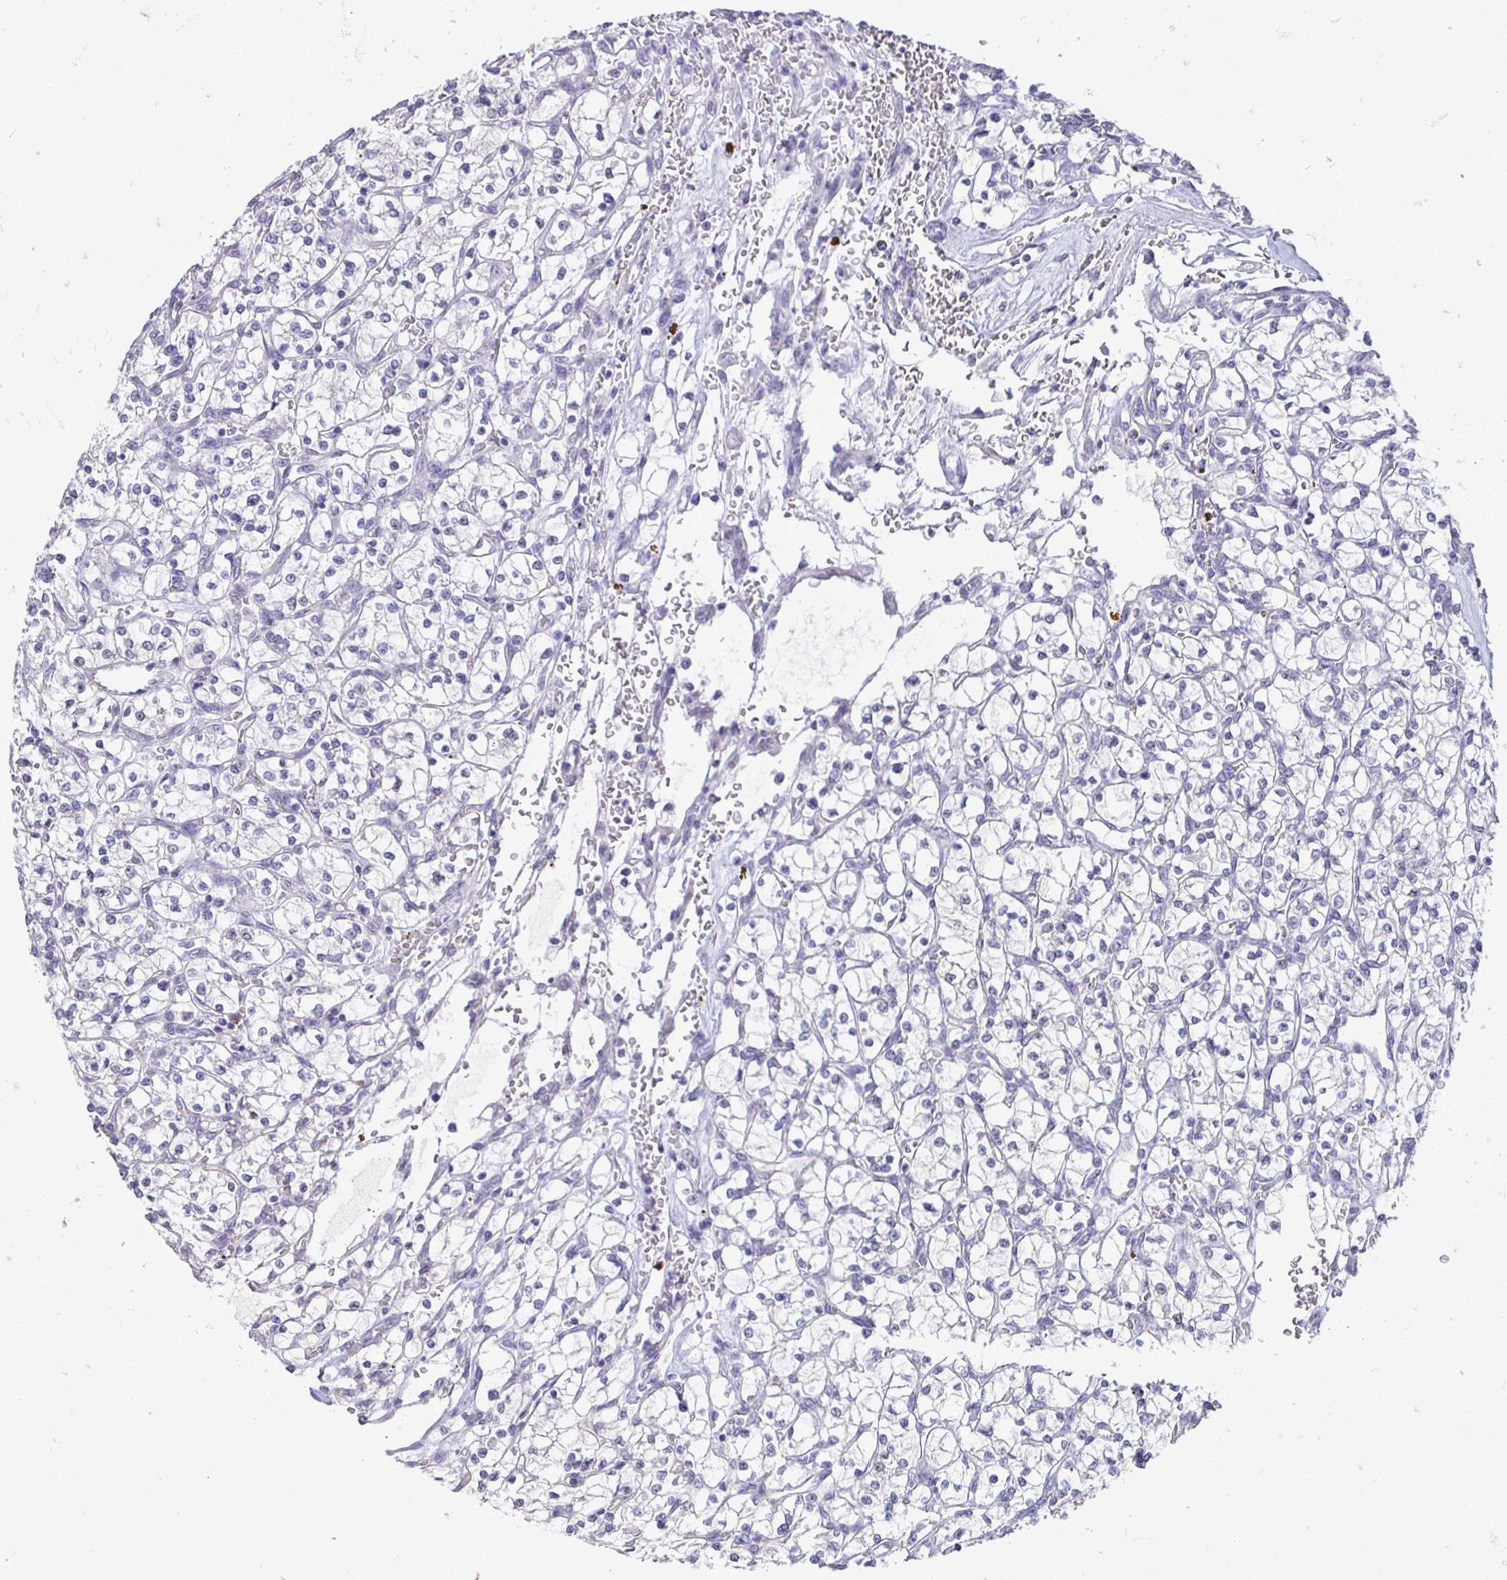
{"staining": {"intensity": "negative", "quantity": "none", "location": "none"}, "tissue": "renal cancer", "cell_type": "Tumor cells", "image_type": "cancer", "snomed": [{"axis": "morphology", "description": "Adenocarcinoma, NOS"}, {"axis": "topography", "description": "Kidney"}], "caption": "Protein analysis of renal adenocarcinoma reveals no significant expression in tumor cells.", "gene": "ALPG", "patient": {"sex": "female", "age": 64}}